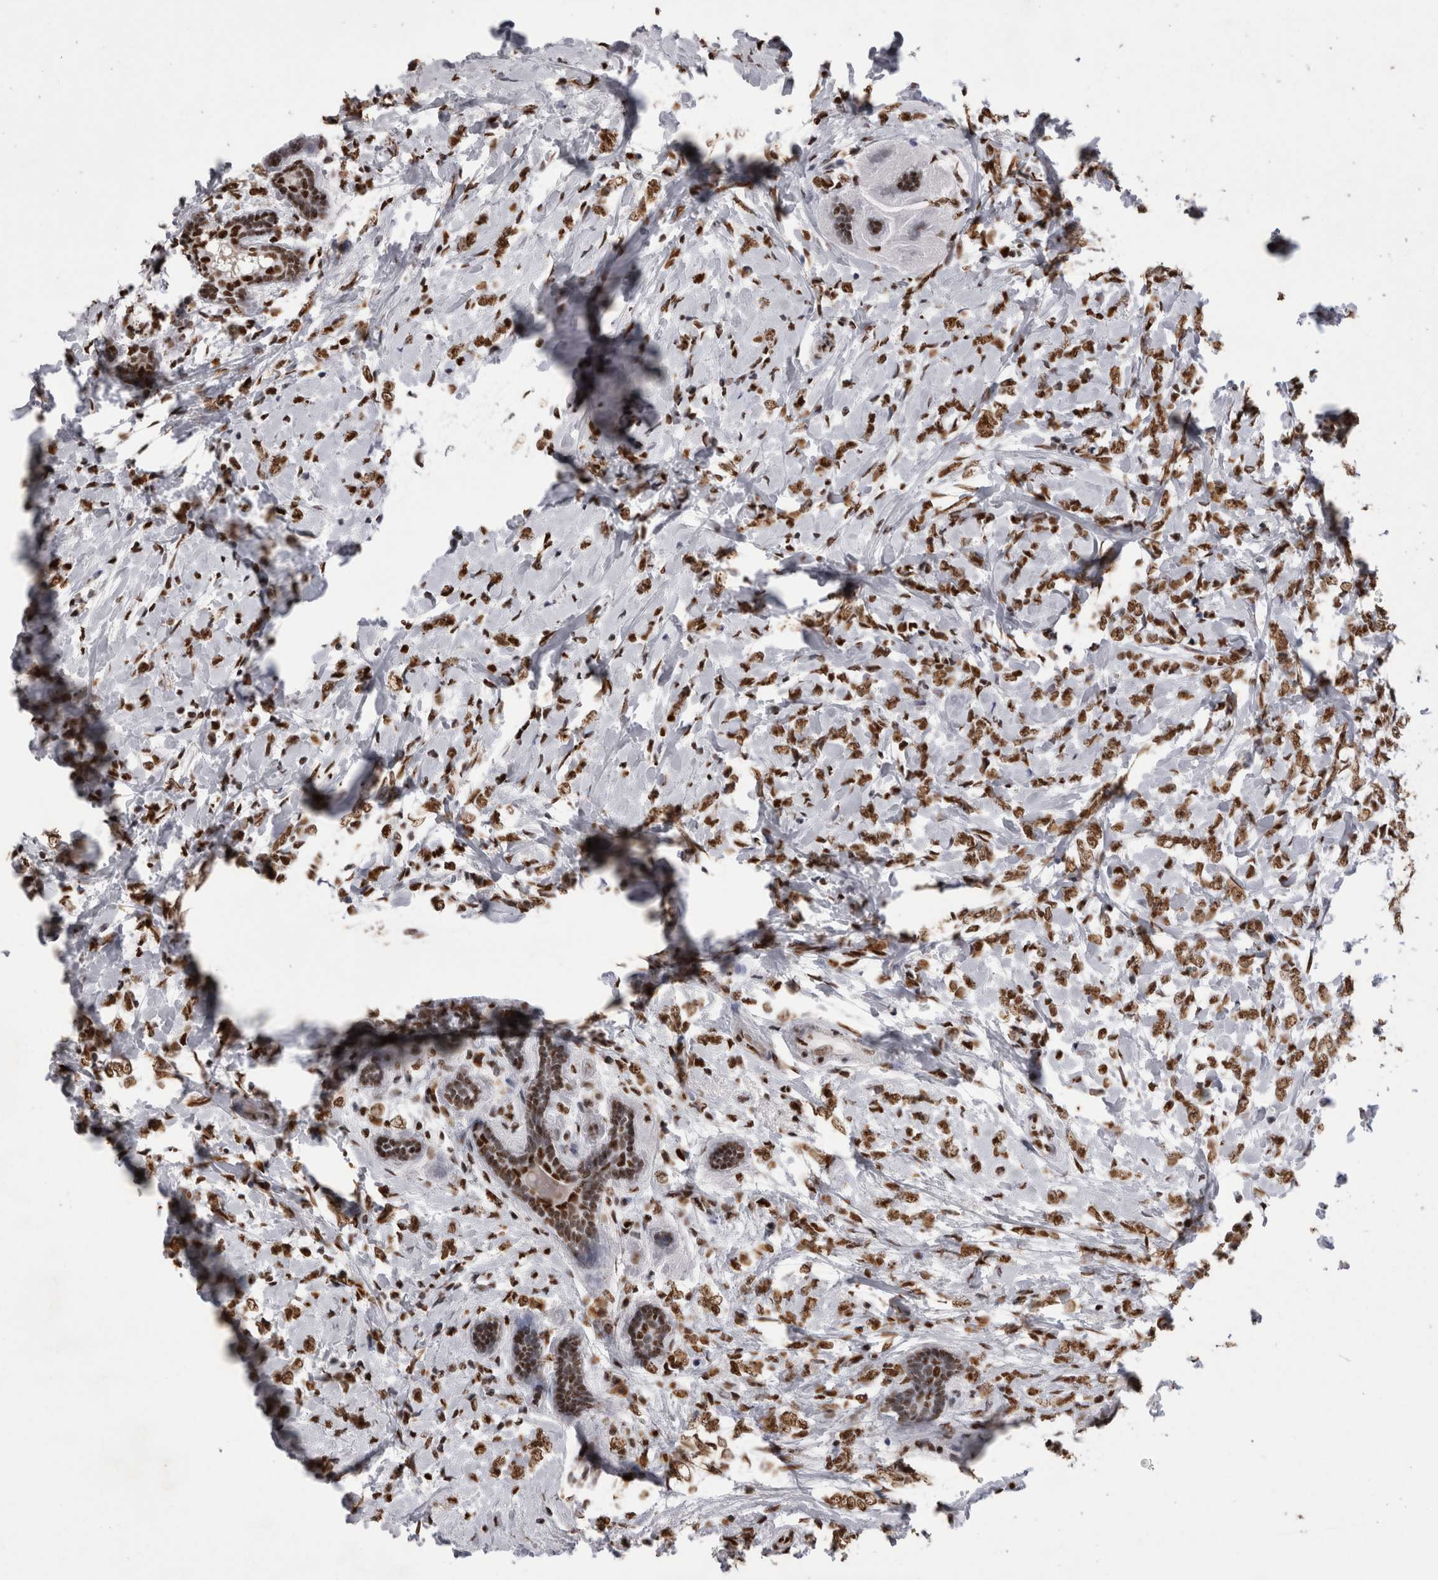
{"staining": {"intensity": "strong", "quantity": ">75%", "location": "nuclear"}, "tissue": "breast cancer", "cell_type": "Tumor cells", "image_type": "cancer", "snomed": [{"axis": "morphology", "description": "Normal tissue, NOS"}, {"axis": "morphology", "description": "Lobular carcinoma"}, {"axis": "topography", "description": "Breast"}], "caption": "About >75% of tumor cells in lobular carcinoma (breast) demonstrate strong nuclear protein expression as visualized by brown immunohistochemical staining.", "gene": "ALPK3", "patient": {"sex": "female", "age": 47}}